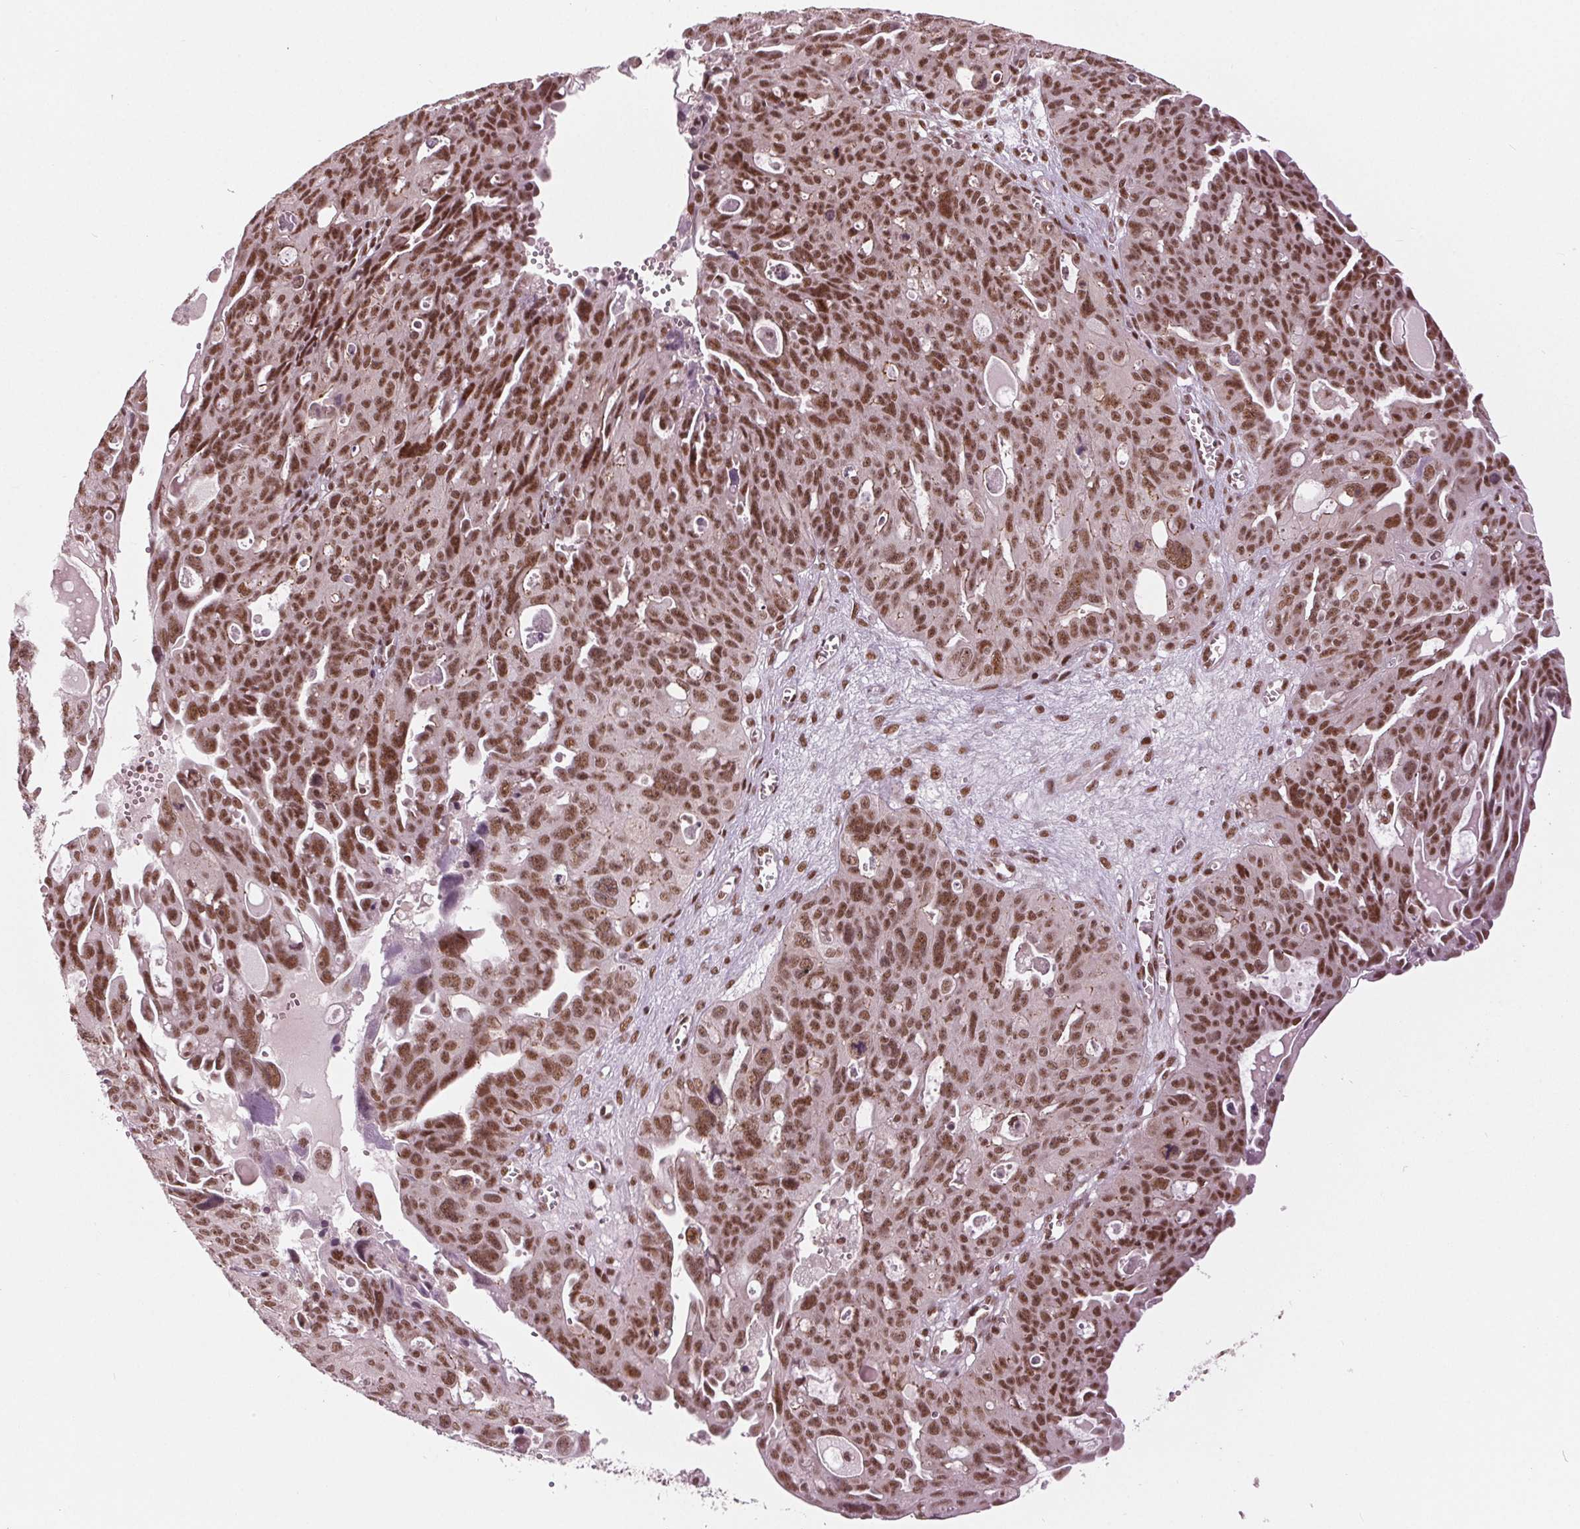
{"staining": {"intensity": "strong", "quantity": ">75%", "location": "nuclear"}, "tissue": "ovarian cancer", "cell_type": "Tumor cells", "image_type": "cancer", "snomed": [{"axis": "morphology", "description": "Carcinoma, endometroid"}, {"axis": "topography", "description": "Ovary"}], "caption": "Protein analysis of ovarian cancer tissue shows strong nuclear expression in about >75% of tumor cells.", "gene": "LSM2", "patient": {"sex": "female", "age": 70}}